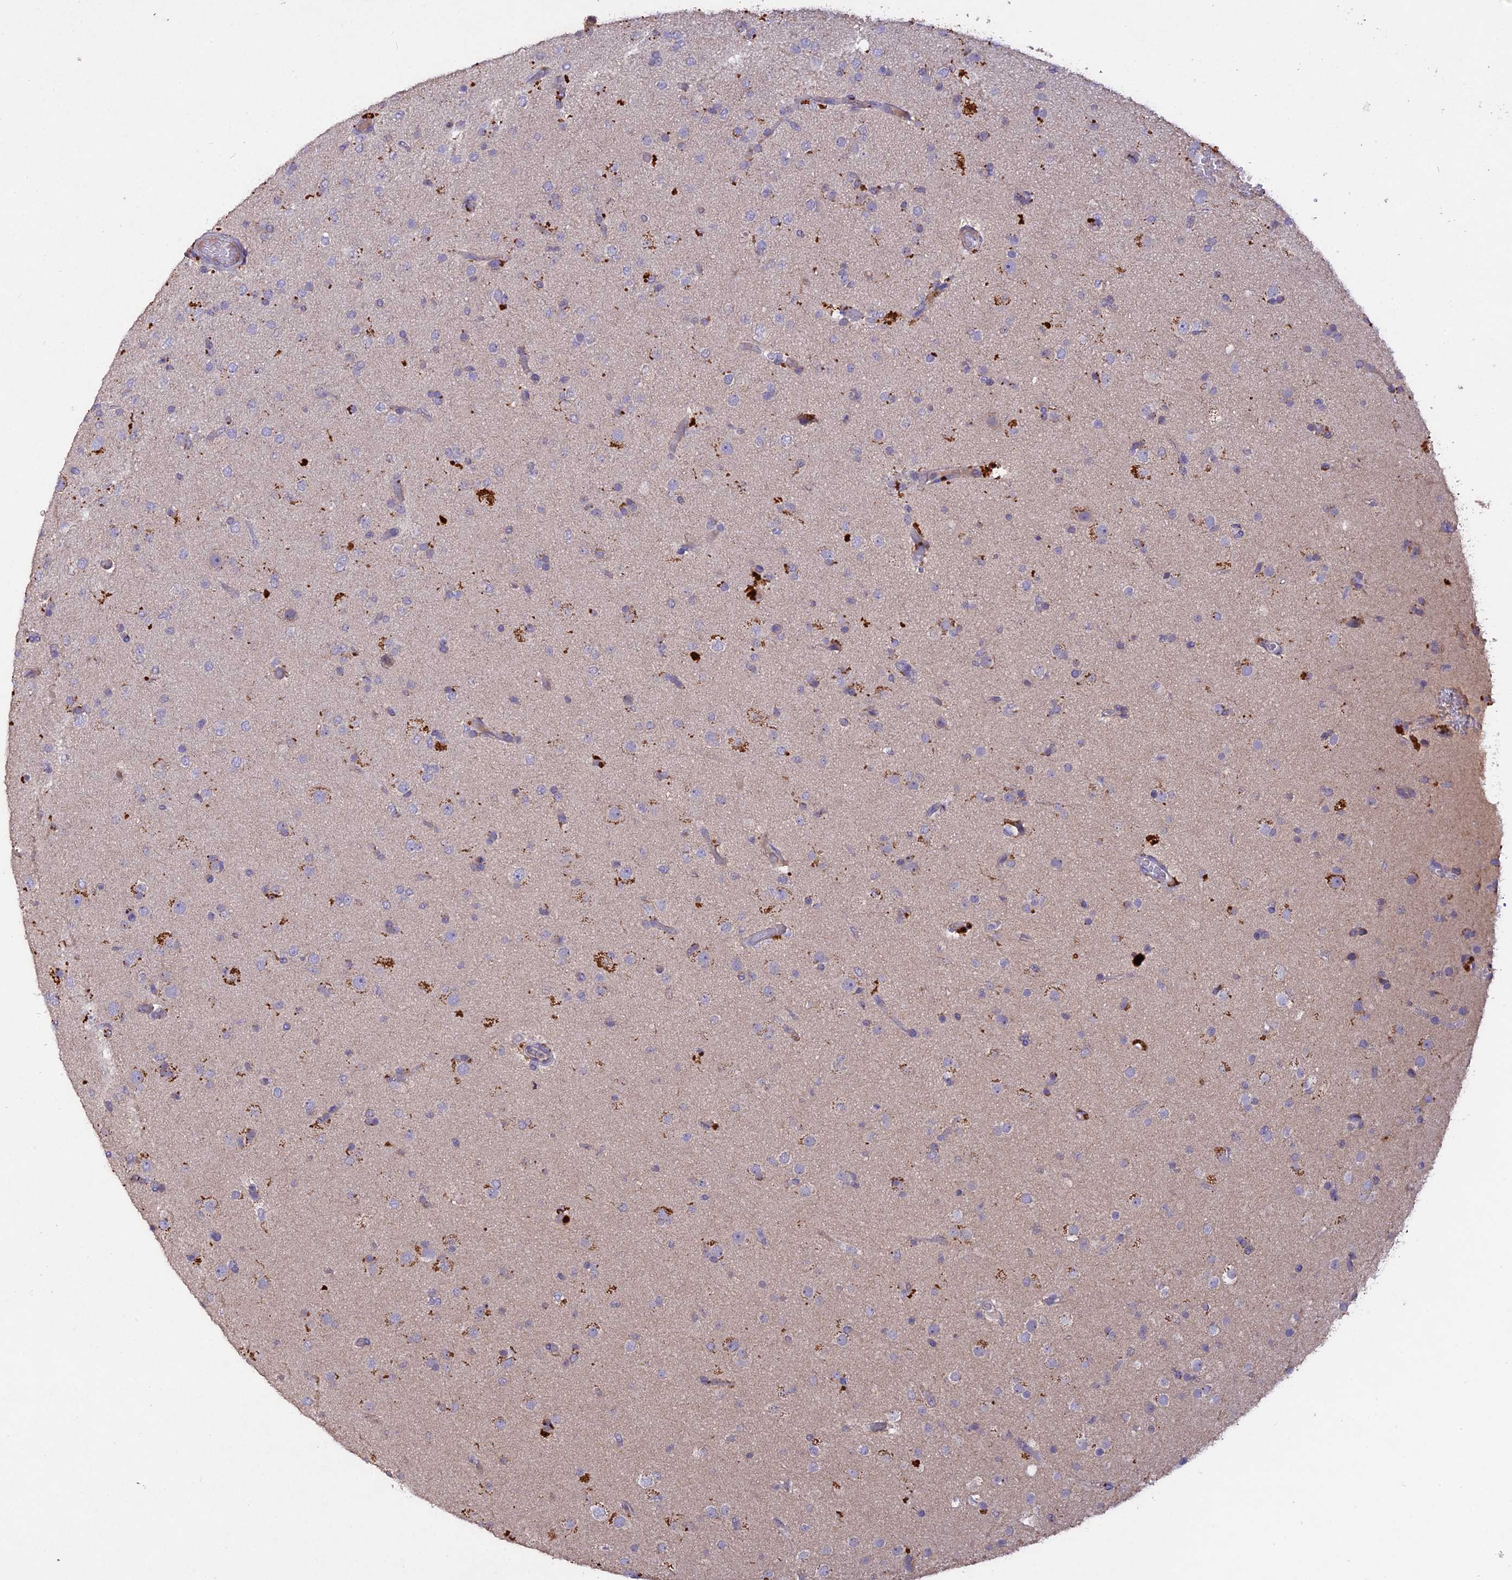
{"staining": {"intensity": "negative", "quantity": "none", "location": "none"}, "tissue": "glioma", "cell_type": "Tumor cells", "image_type": "cancer", "snomed": [{"axis": "morphology", "description": "Glioma, malignant, Low grade"}, {"axis": "topography", "description": "Brain"}], "caption": "Histopathology image shows no significant protein expression in tumor cells of glioma.", "gene": "SLC26A4", "patient": {"sex": "male", "age": 65}}